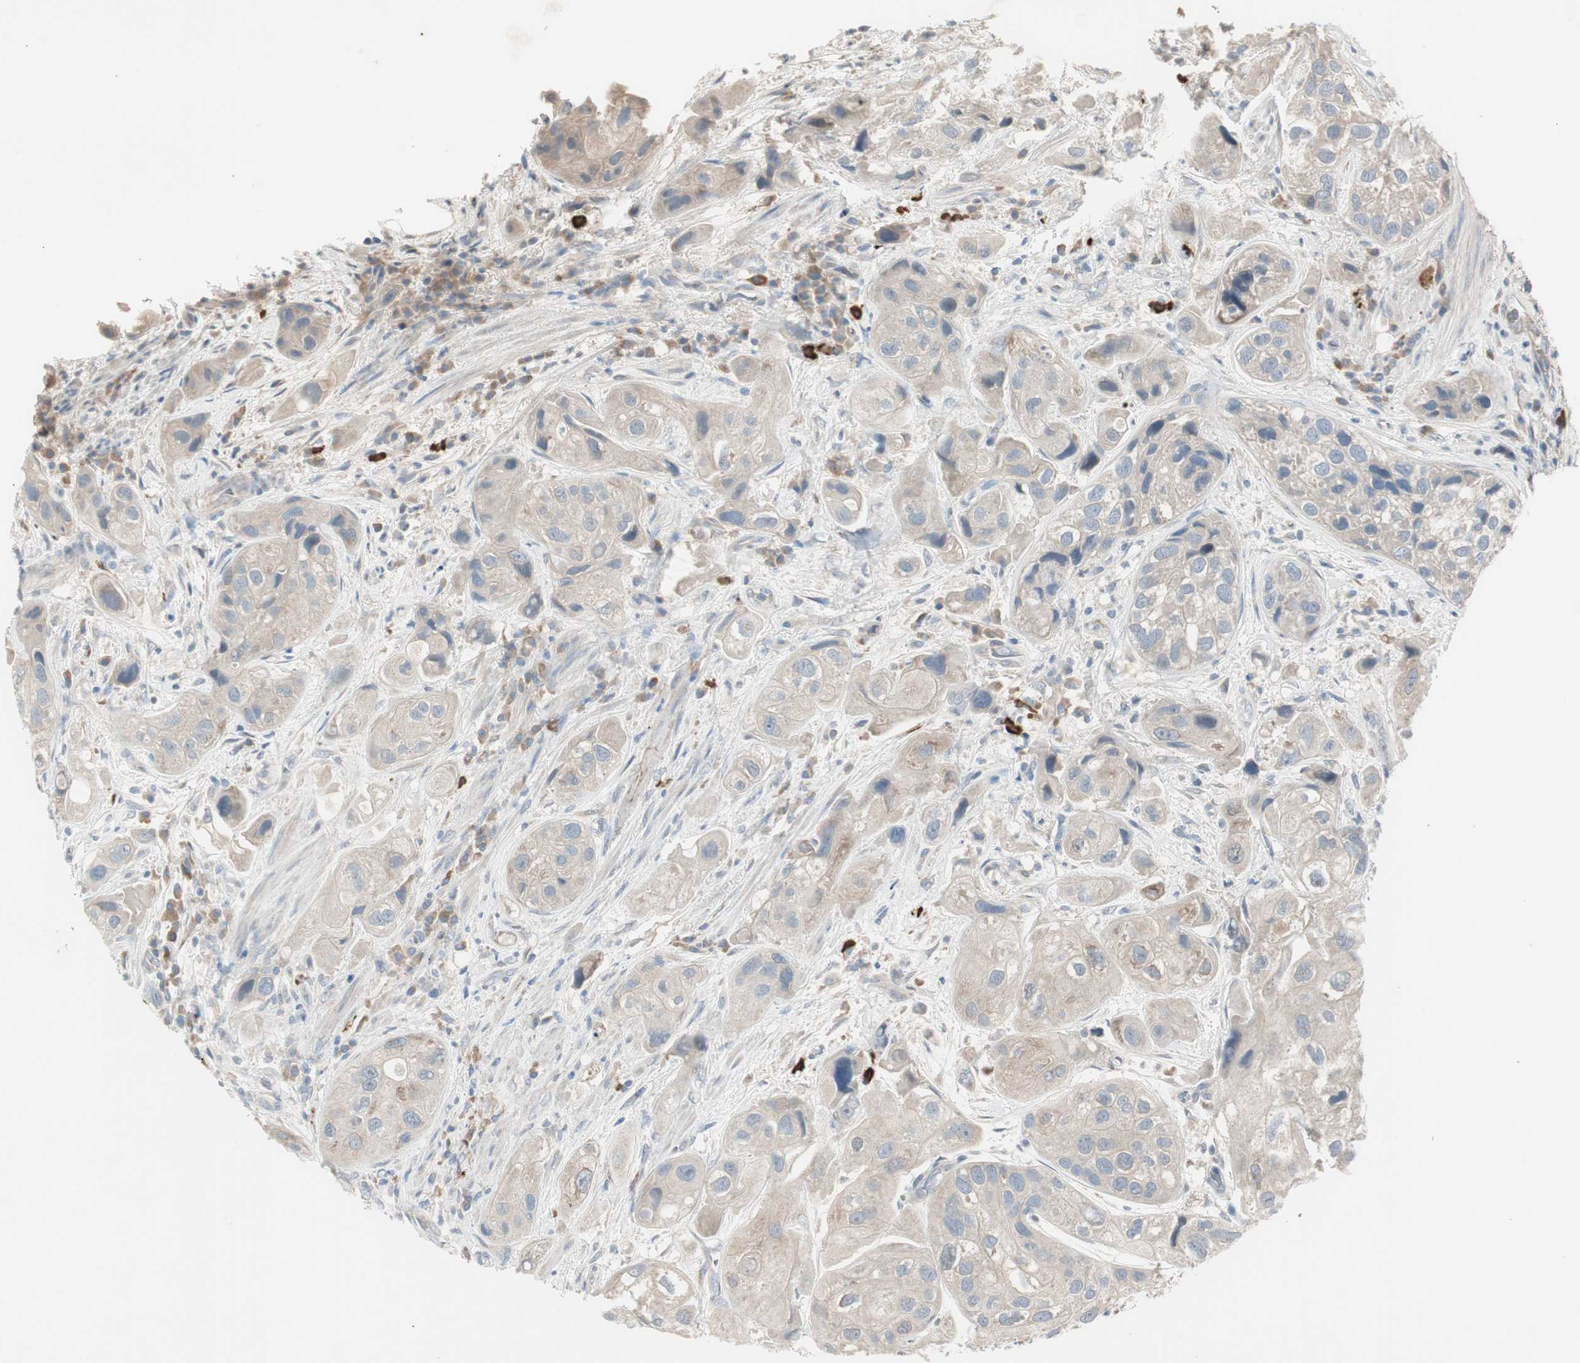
{"staining": {"intensity": "weak", "quantity": ">75%", "location": "cytoplasmic/membranous"}, "tissue": "urothelial cancer", "cell_type": "Tumor cells", "image_type": "cancer", "snomed": [{"axis": "morphology", "description": "Urothelial carcinoma, High grade"}, {"axis": "topography", "description": "Urinary bladder"}], "caption": "Urothelial cancer stained with DAB (3,3'-diaminobenzidine) immunohistochemistry shows low levels of weak cytoplasmic/membranous expression in approximately >75% of tumor cells.", "gene": "MAPRE3", "patient": {"sex": "female", "age": 64}}